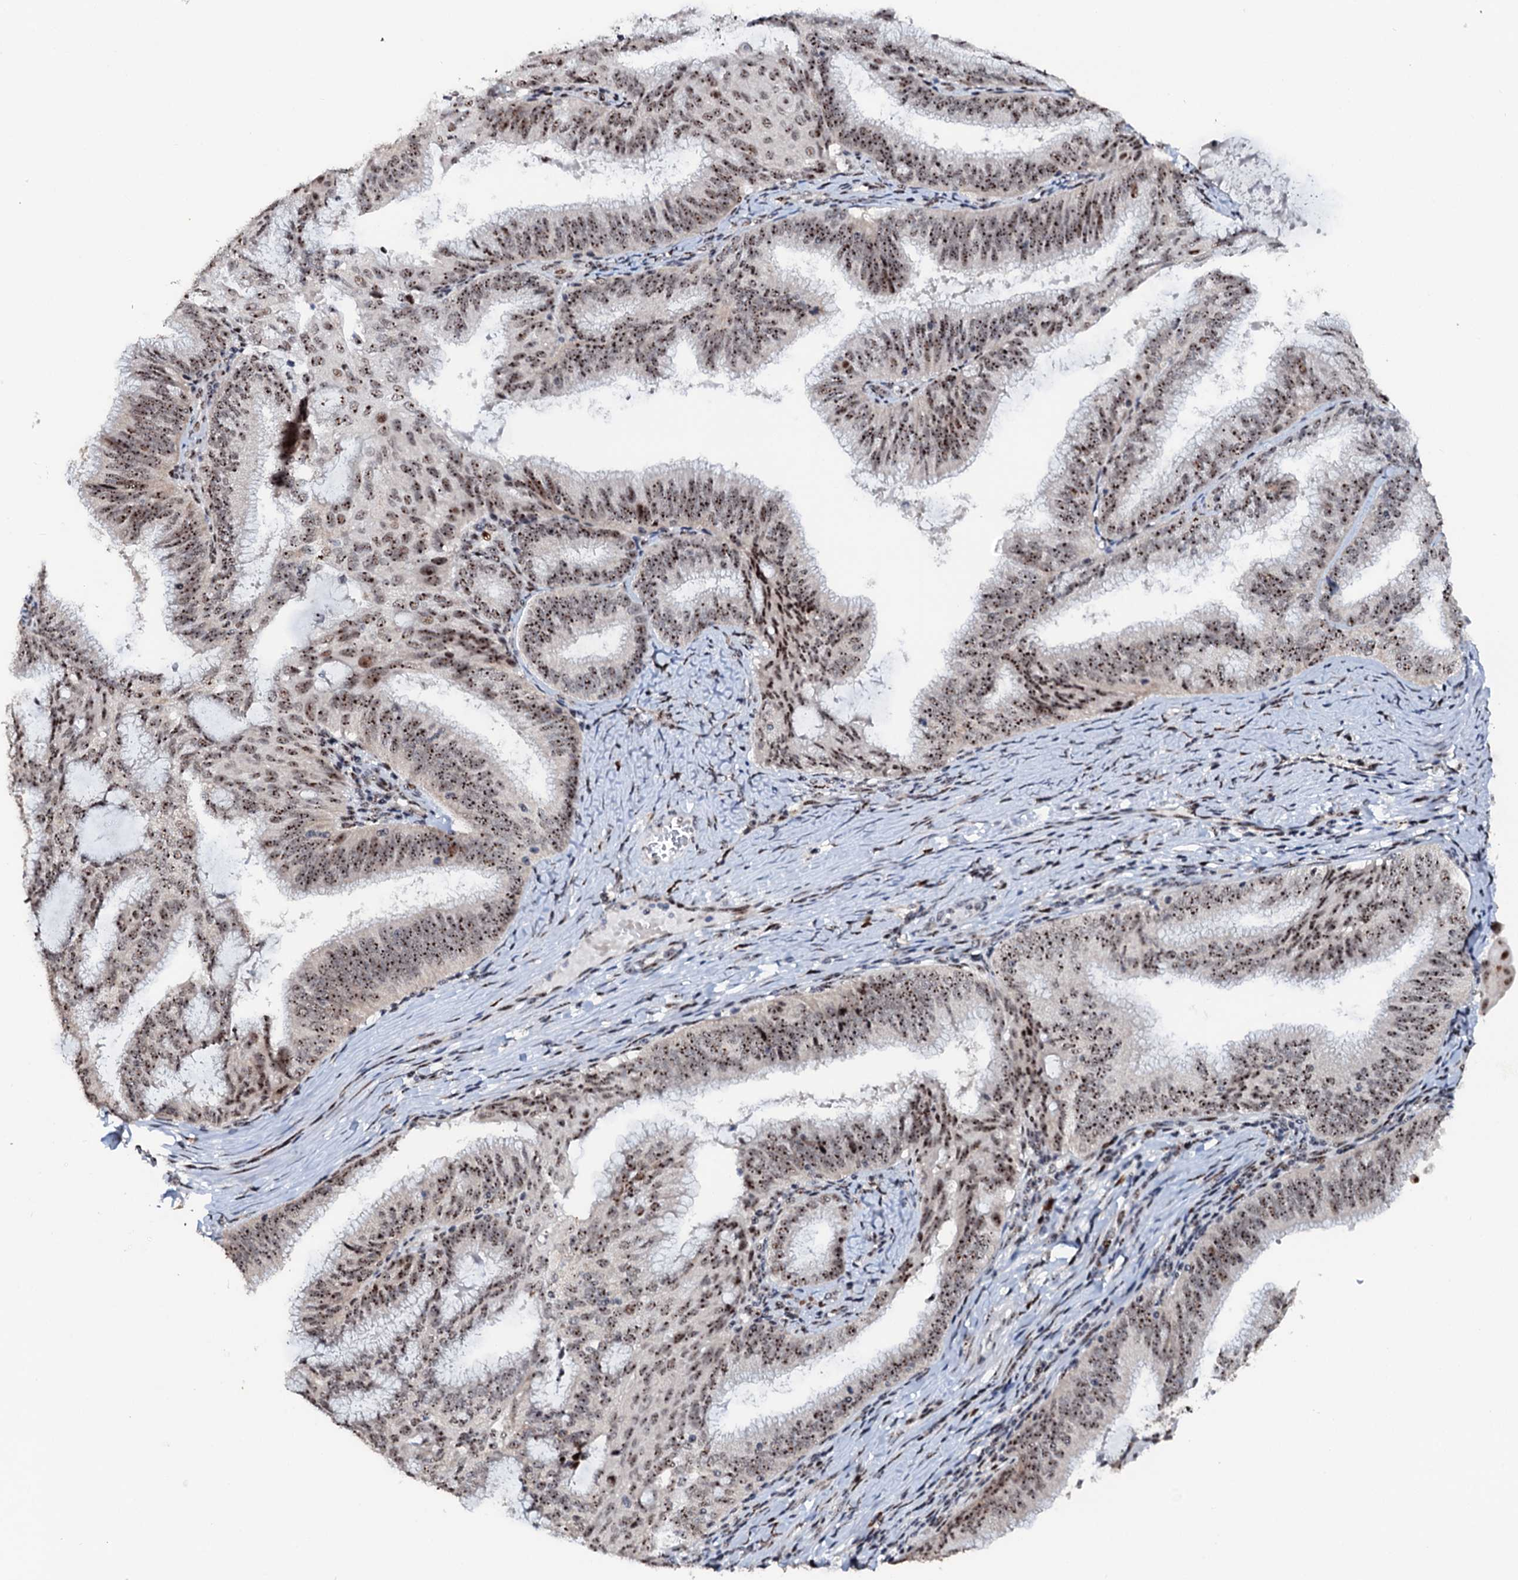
{"staining": {"intensity": "moderate", "quantity": ">75%", "location": "nuclear"}, "tissue": "endometrial cancer", "cell_type": "Tumor cells", "image_type": "cancer", "snomed": [{"axis": "morphology", "description": "Adenocarcinoma, NOS"}, {"axis": "topography", "description": "Endometrium"}], "caption": "Moderate nuclear expression is identified in approximately >75% of tumor cells in endometrial cancer.", "gene": "NEUROG3", "patient": {"sex": "female", "age": 49}}